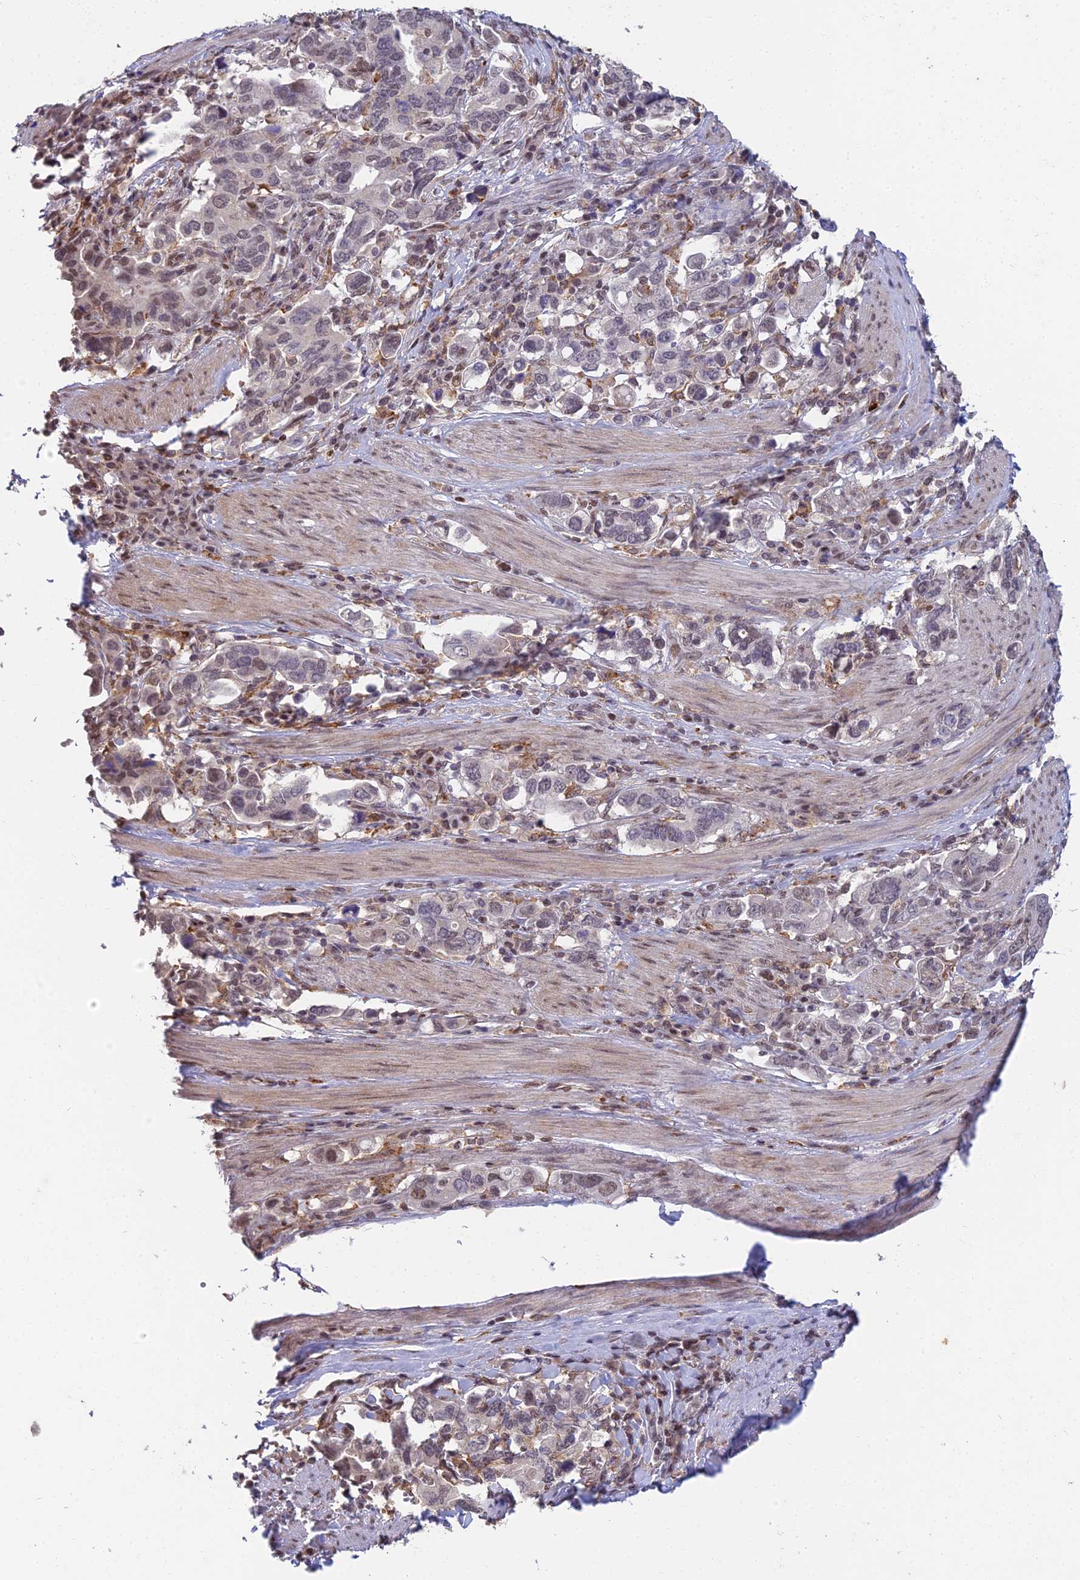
{"staining": {"intensity": "weak", "quantity": "25%-75%", "location": "nuclear"}, "tissue": "stomach cancer", "cell_type": "Tumor cells", "image_type": "cancer", "snomed": [{"axis": "morphology", "description": "Adenocarcinoma, NOS"}, {"axis": "topography", "description": "Stomach, upper"}, {"axis": "topography", "description": "Stomach"}], "caption": "An IHC photomicrograph of tumor tissue is shown. Protein staining in brown highlights weak nuclear positivity in stomach cancer within tumor cells. (DAB (3,3'-diaminobenzidine) IHC, brown staining for protein, blue staining for nuclei).", "gene": "ABHD17A", "patient": {"sex": "male", "age": 62}}